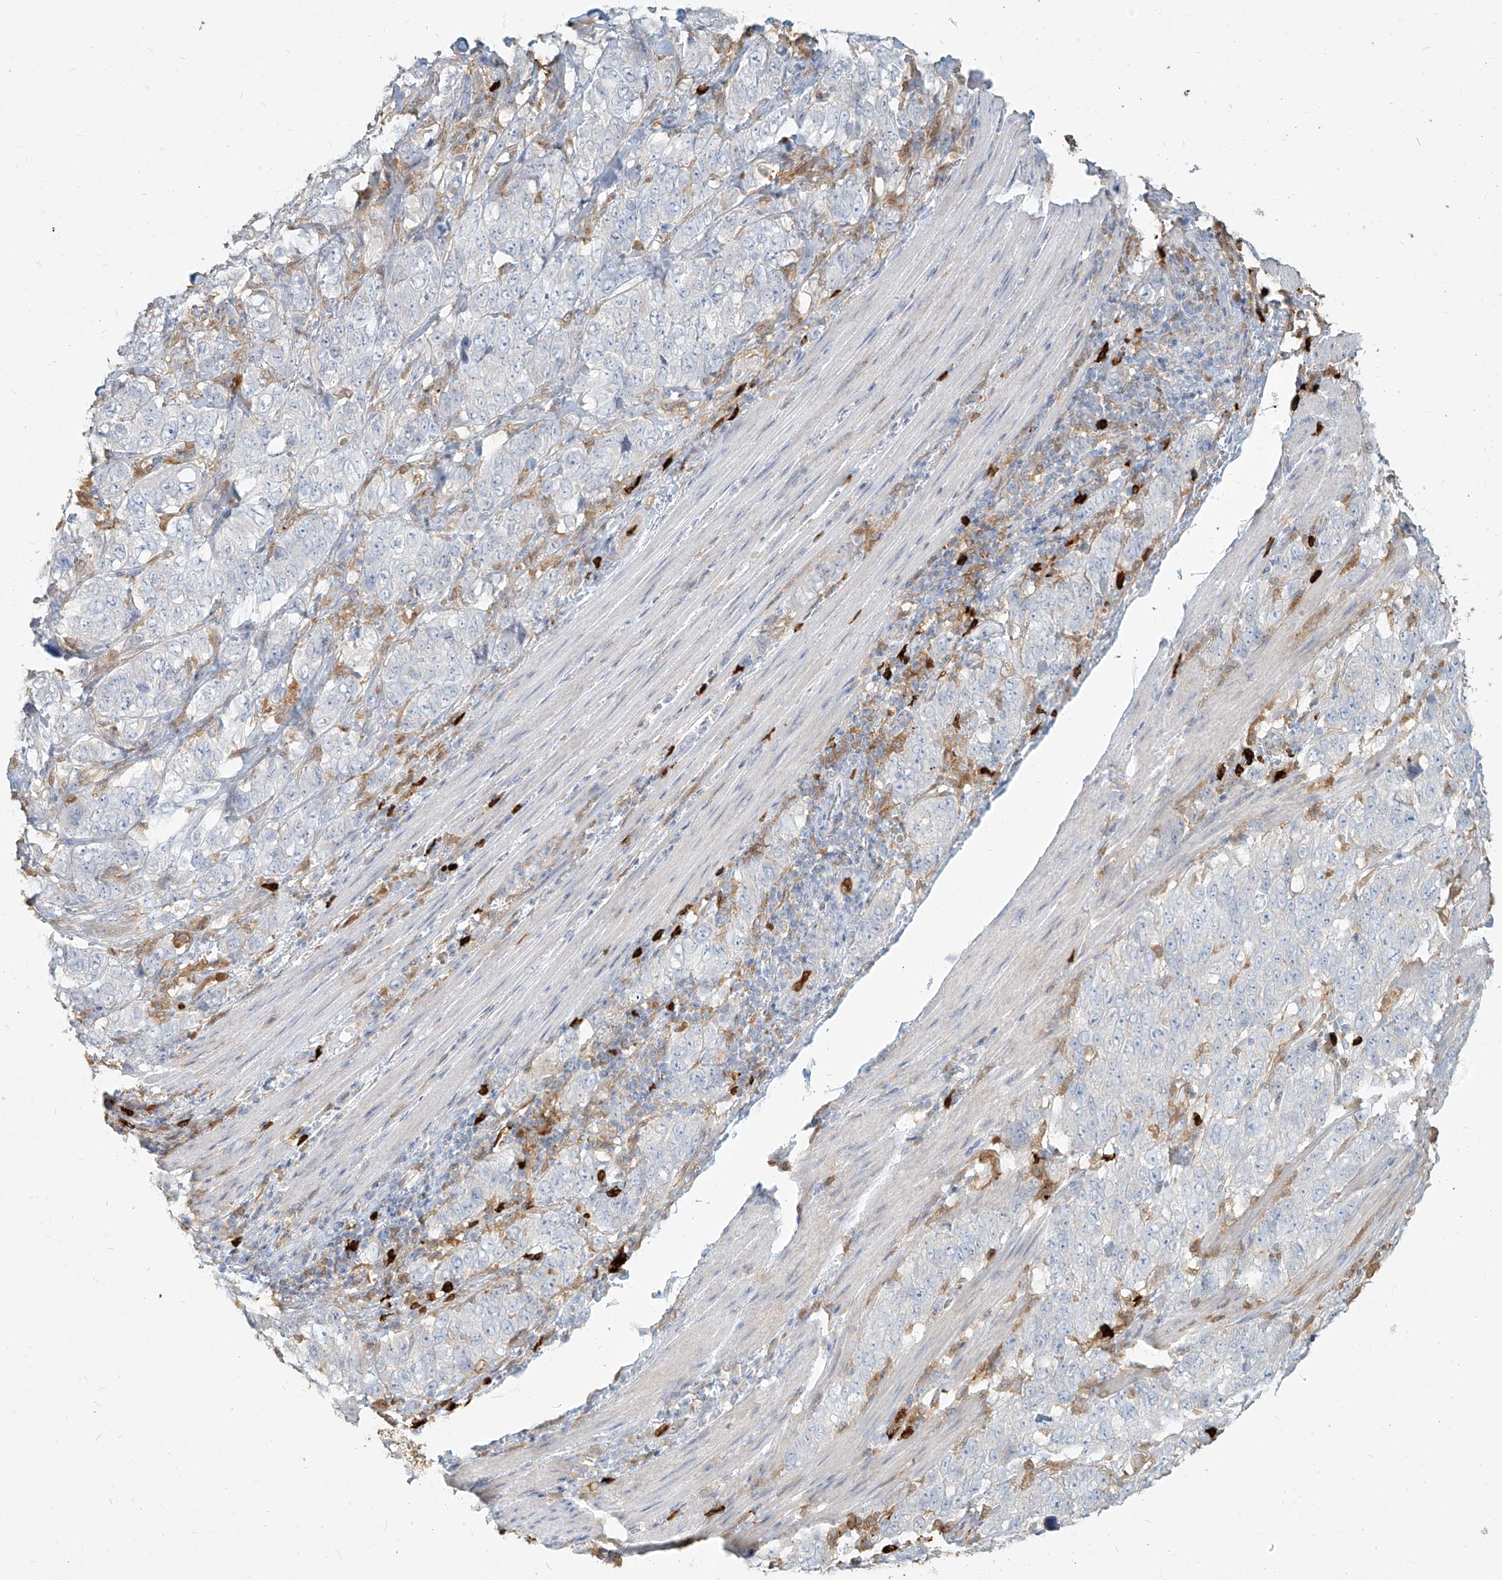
{"staining": {"intensity": "negative", "quantity": "none", "location": "none"}, "tissue": "stomach cancer", "cell_type": "Tumor cells", "image_type": "cancer", "snomed": [{"axis": "morphology", "description": "Adenocarcinoma, NOS"}, {"axis": "topography", "description": "Stomach"}], "caption": "This is an IHC histopathology image of human stomach adenocarcinoma. There is no positivity in tumor cells.", "gene": "PGD", "patient": {"sex": "male", "age": 48}}